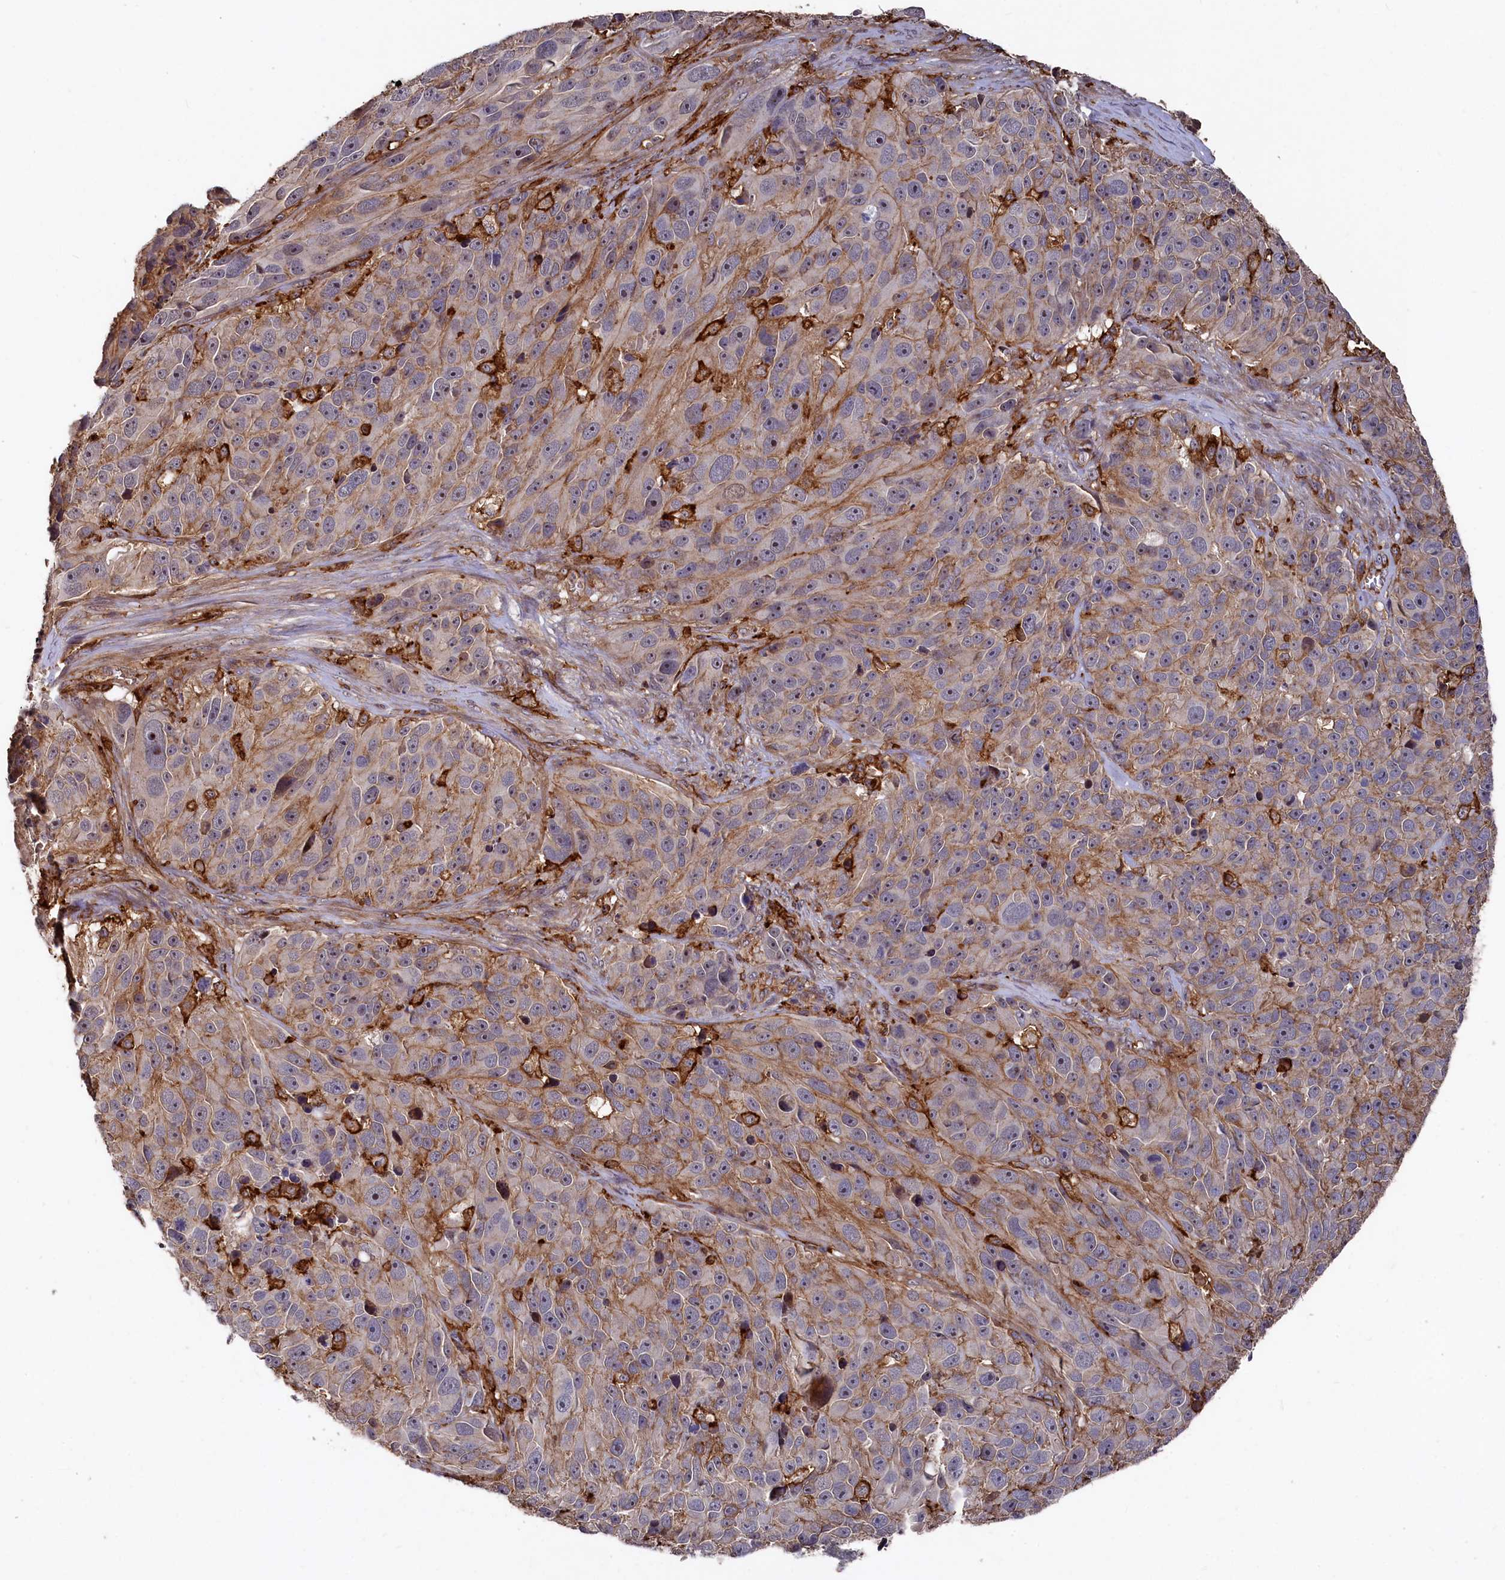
{"staining": {"intensity": "weak", "quantity": "25%-75%", "location": "cytoplasmic/membranous"}, "tissue": "melanoma", "cell_type": "Tumor cells", "image_type": "cancer", "snomed": [{"axis": "morphology", "description": "Malignant melanoma, NOS"}, {"axis": "topography", "description": "Skin"}], "caption": "Weak cytoplasmic/membranous staining for a protein is seen in about 25%-75% of tumor cells of malignant melanoma using IHC.", "gene": "PLEKHO2", "patient": {"sex": "male", "age": 84}}